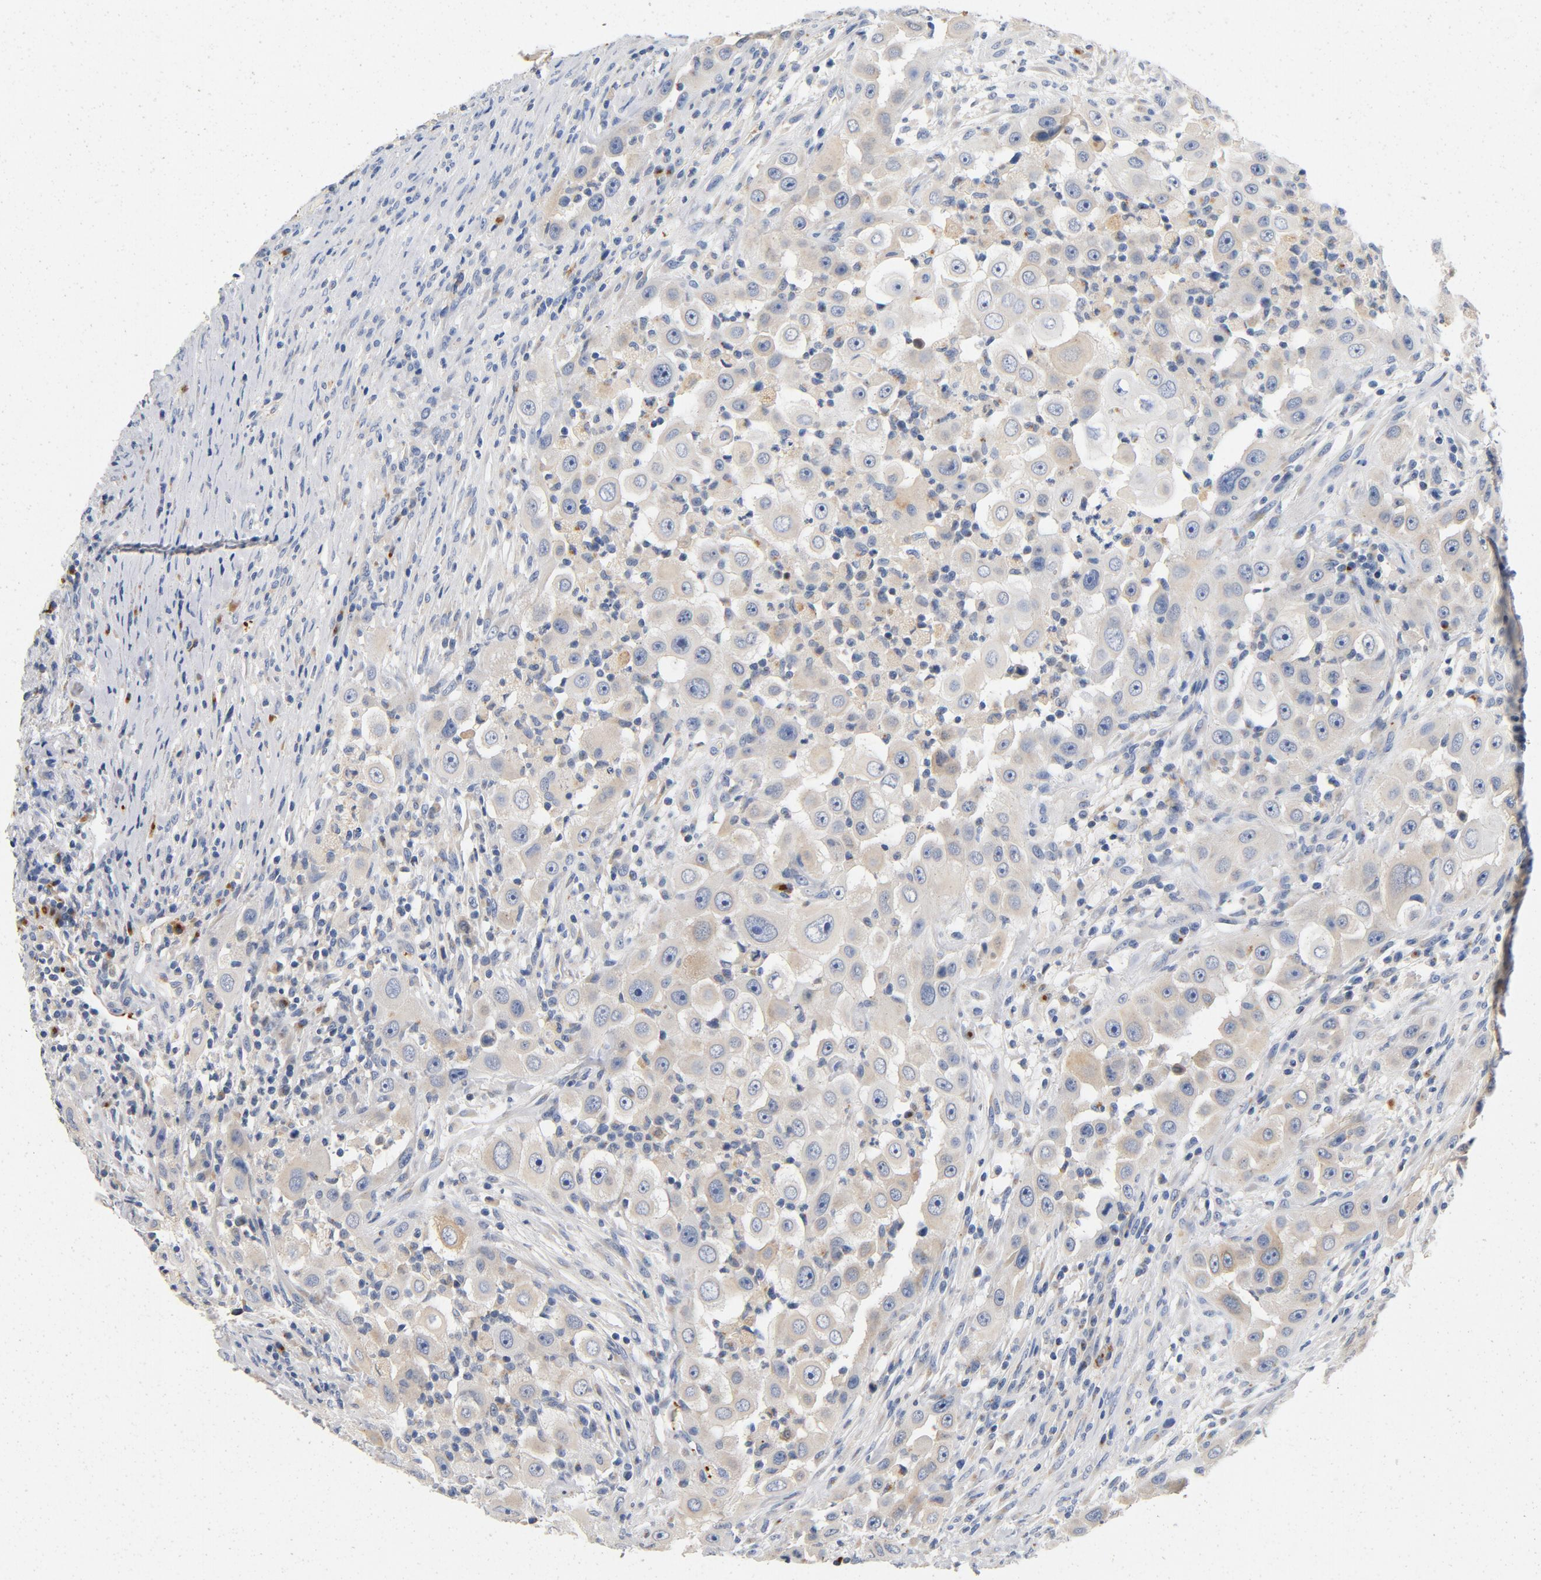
{"staining": {"intensity": "negative", "quantity": "none", "location": "none"}, "tissue": "head and neck cancer", "cell_type": "Tumor cells", "image_type": "cancer", "snomed": [{"axis": "morphology", "description": "Carcinoma, NOS"}, {"axis": "topography", "description": "Head-Neck"}], "caption": "This is a histopathology image of immunohistochemistry (IHC) staining of head and neck cancer, which shows no expression in tumor cells.", "gene": "LMAN2", "patient": {"sex": "male", "age": 87}}